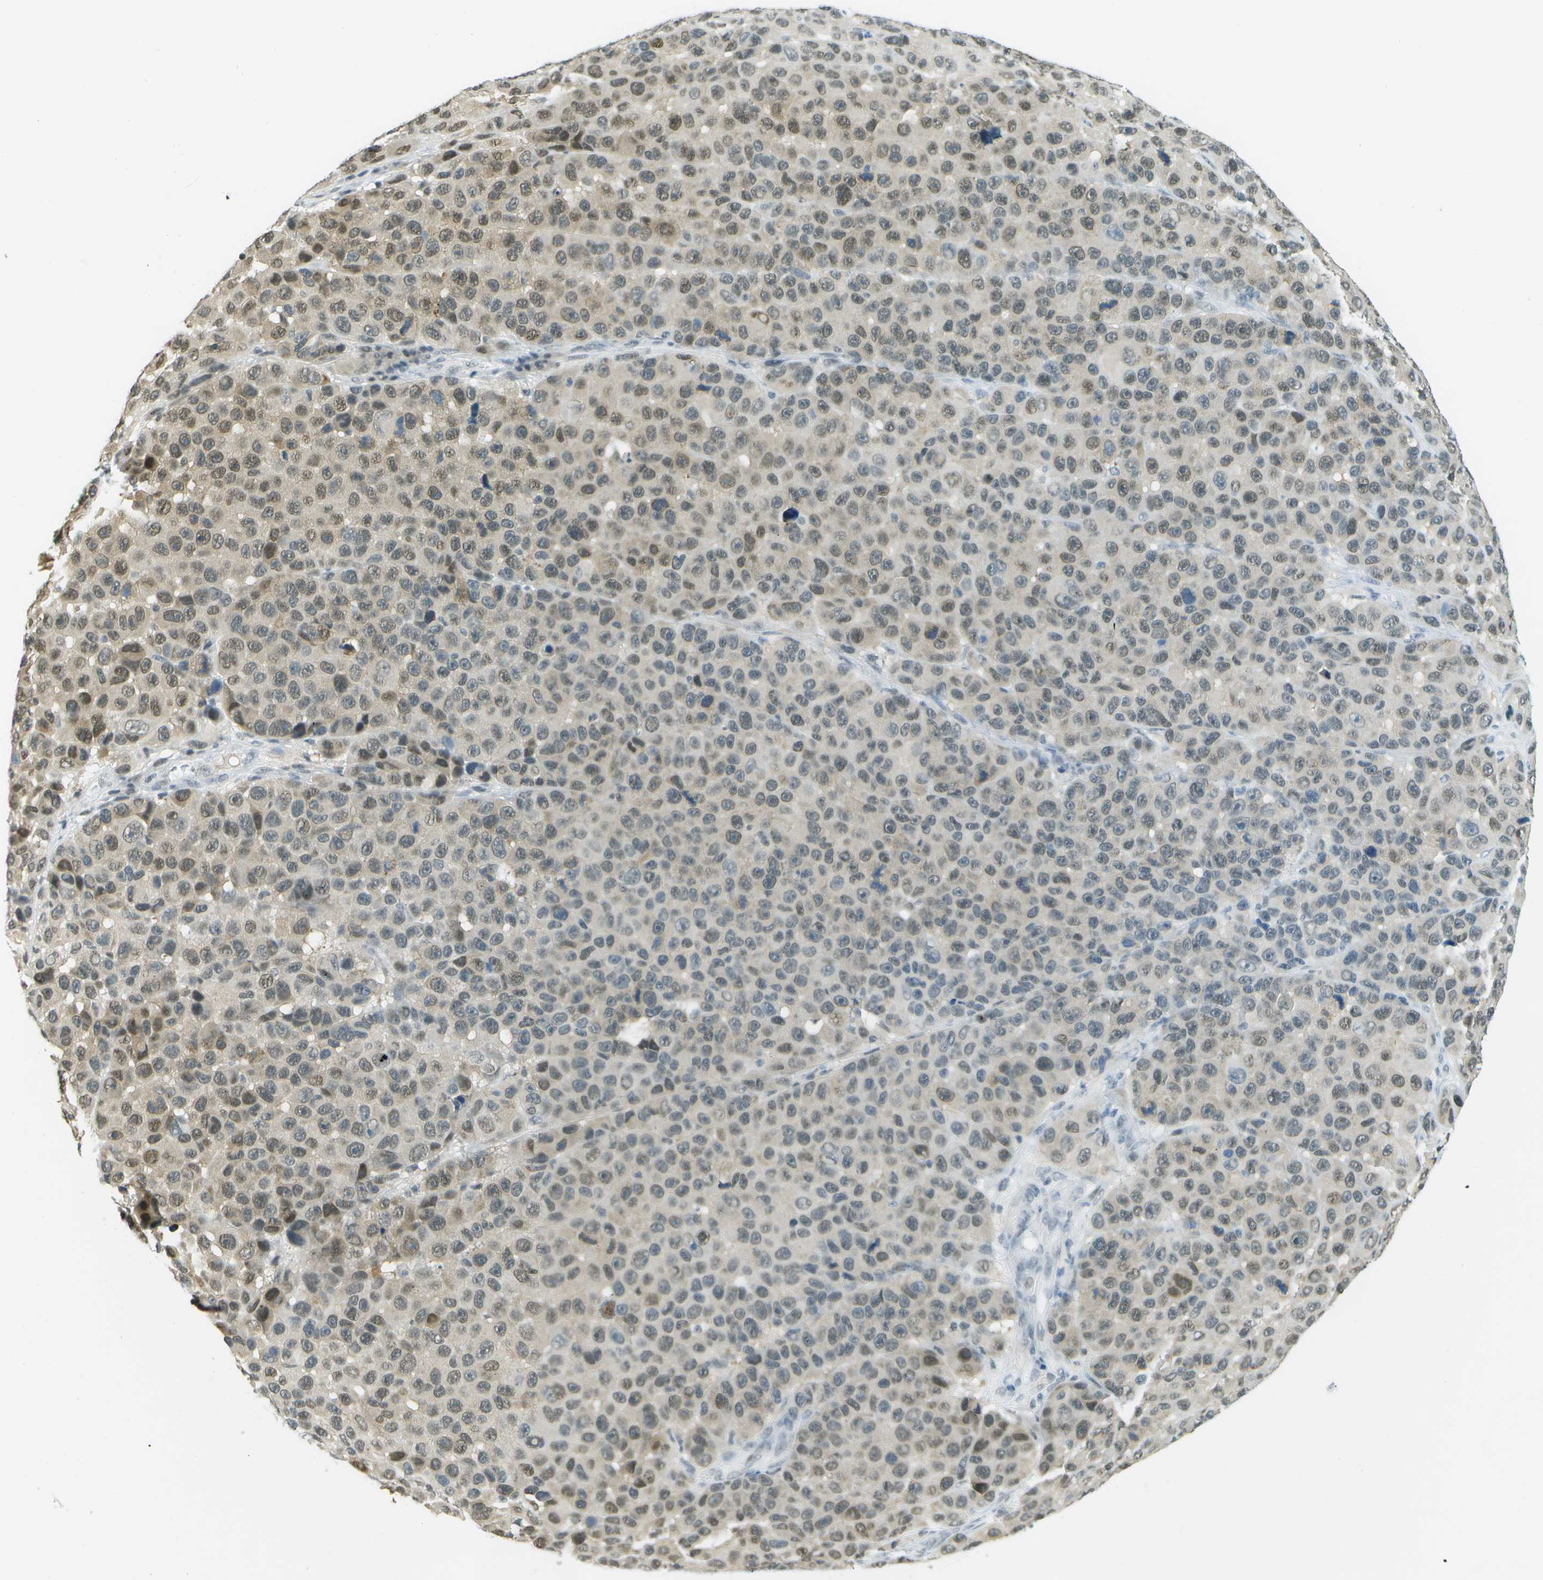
{"staining": {"intensity": "moderate", "quantity": "25%-75%", "location": "nuclear"}, "tissue": "melanoma", "cell_type": "Tumor cells", "image_type": "cancer", "snomed": [{"axis": "morphology", "description": "Malignant melanoma, NOS"}, {"axis": "topography", "description": "Skin"}], "caption": "Protein analysis of malignant melanoma tissue displays moderate nuclear staining in about 25%-75% of tumor cells.", "gene": "NEK11", "patient": {"sex": "male", "age": 53}}